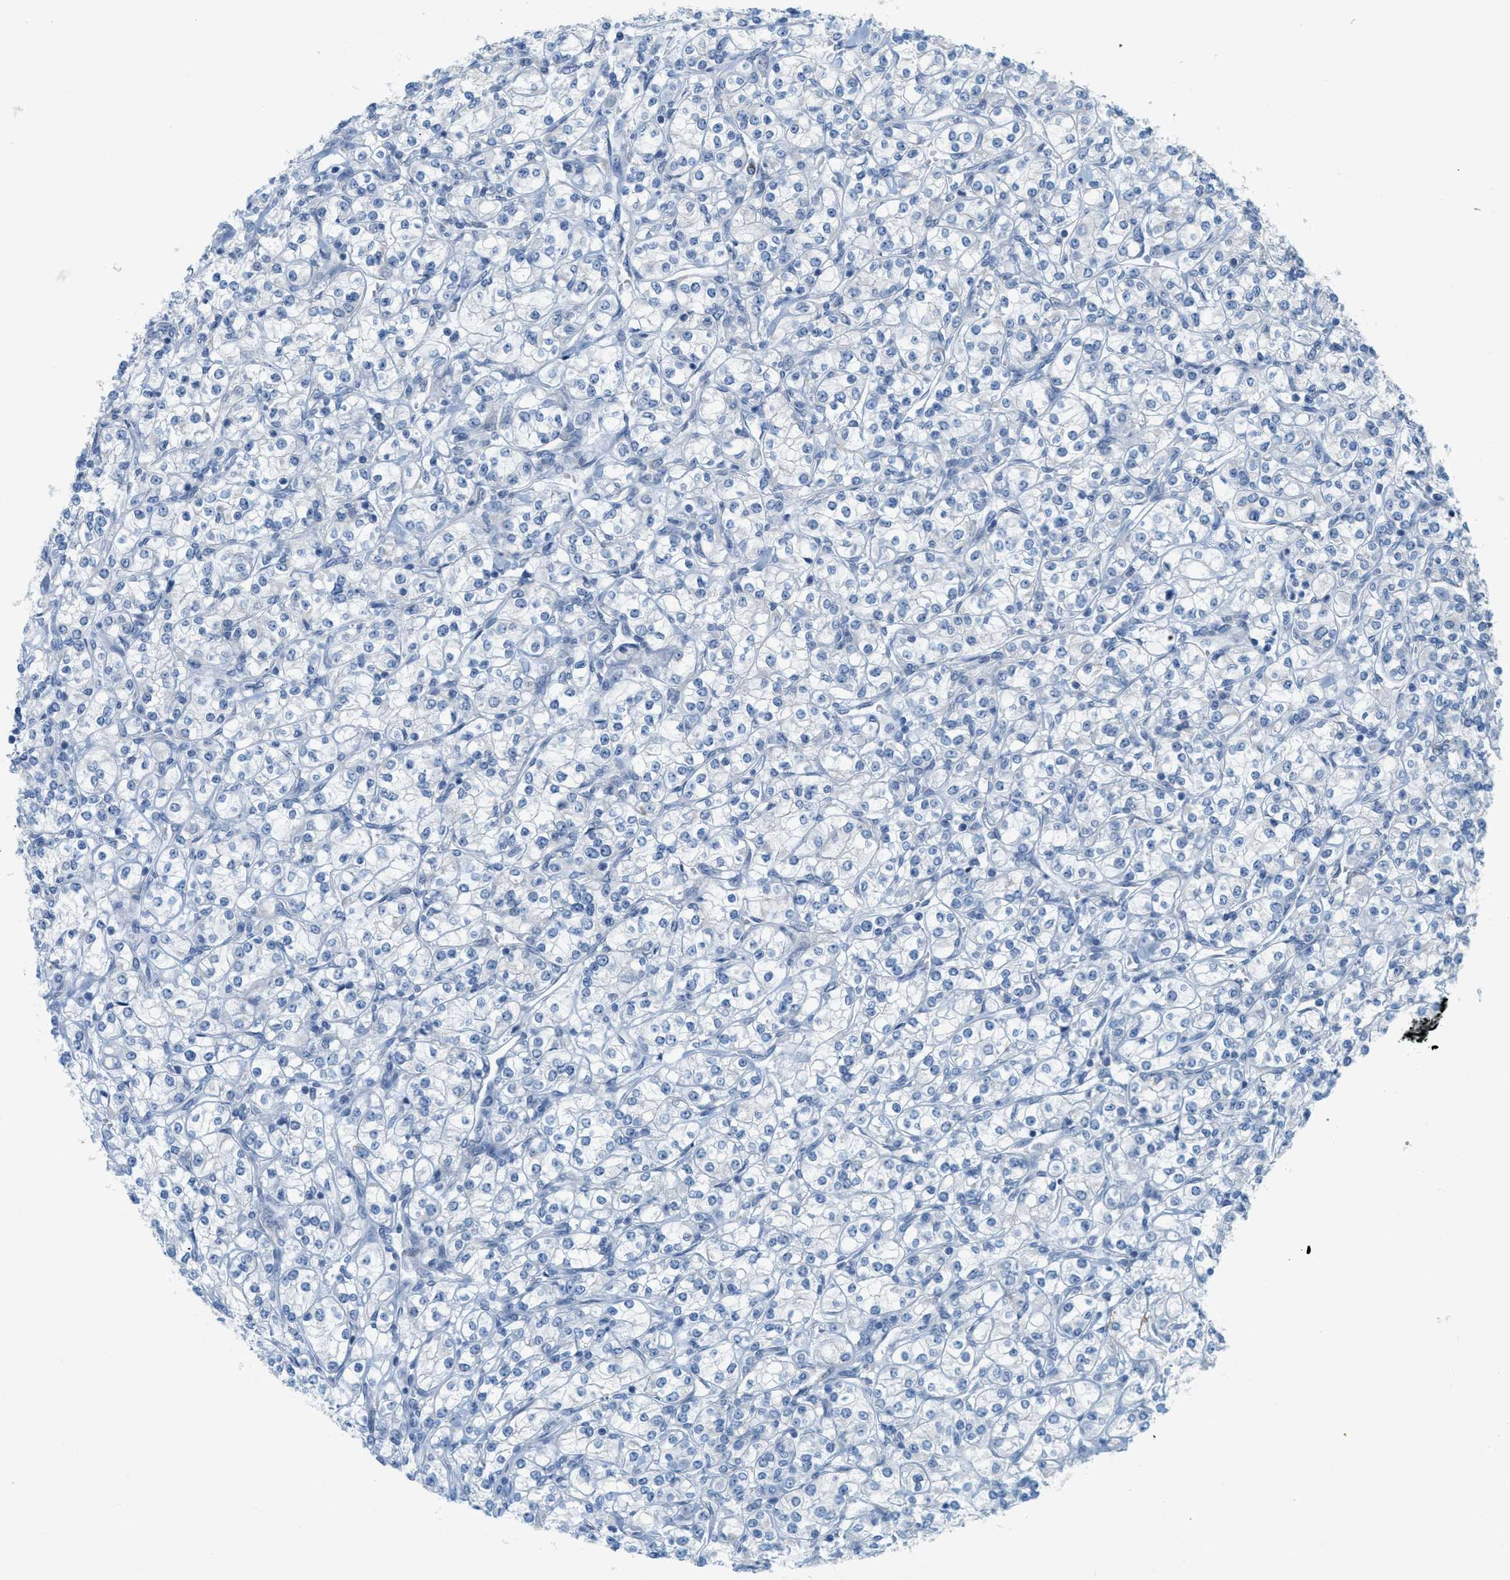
{"staining": {"intensity": "negative", "quantity": "none", "location": "none"}, "tissue": "renal cancer", "cell_type": "Tumor cells", "image_type": "cancer", "snomed": [{"axis": "morphology", "description": "Adenocarcinoma, NOS"}, {"axis": "topography", "description": "Kidney"}], "caption": "Human adenocarcinoma (renal) stained for a protein using immunohistochemistry (IHC) displays no positivity in tumor cells.", "gene": "TEX264", "patient": {"sex": "male", "age": 77}}